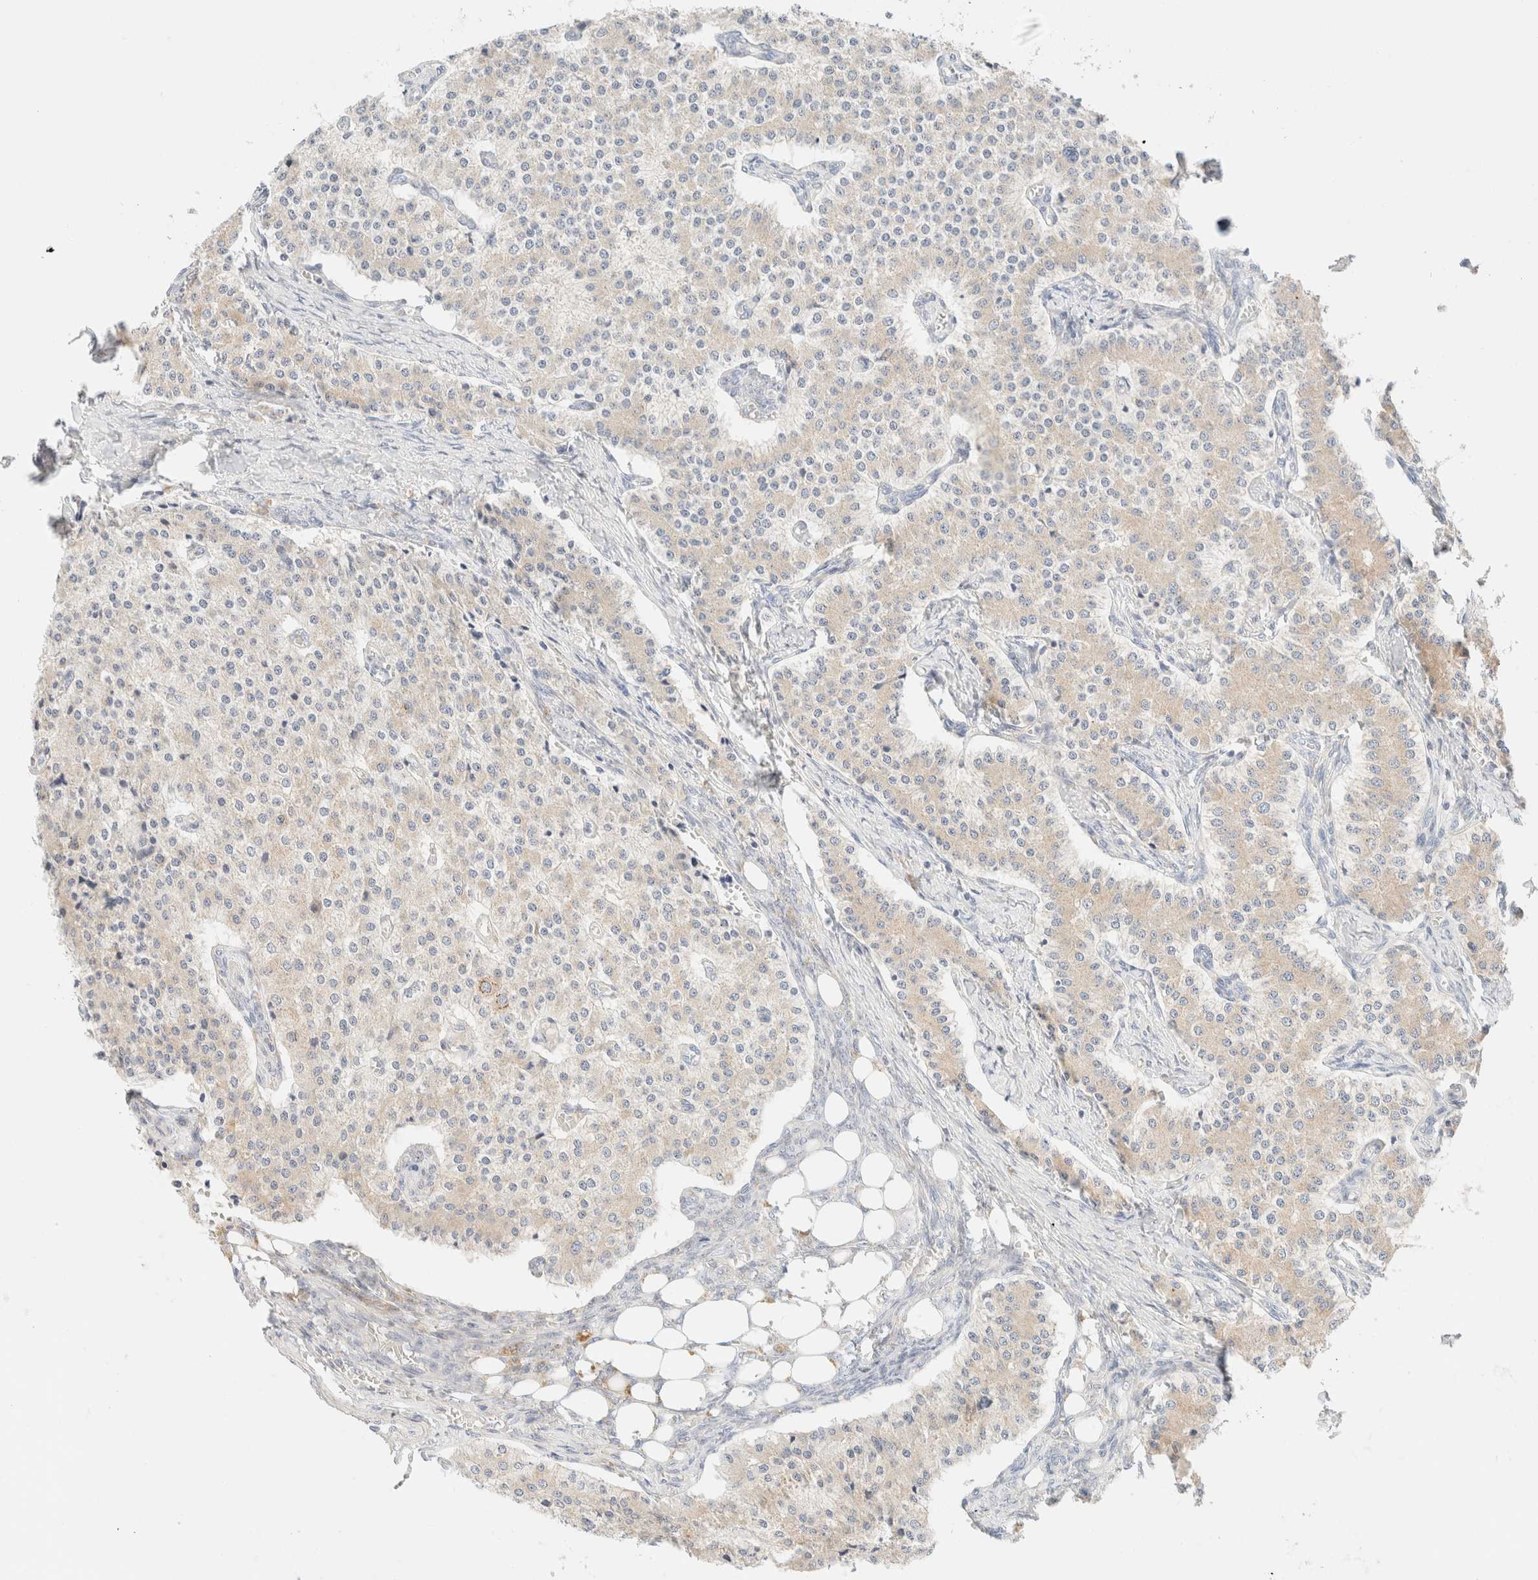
{"staining": {"intensity": "weak", "quantity": "25%-75%", "location": "cytoplasmic/membranous"}, "tissue": "carcinoid", "cell_type": "Tumor cells", "image_type": "cancer", "snomed": [{"axis": "morphology", "description": "Carcinoid, malignant, NOS"}, {"axis": "topography", "description": "Colon"}], "caption": "Weak cytoplasmic/membranous positivity is appreciated in approximately 25%-75% of tumor cells in carcinoid. (DAB (3,3'-diaminobenzidine) IHC, brown staining for protein, blue staining for nuclei).", "gene": "SARM1", "patient": {"sex": "female", "age": 52}}